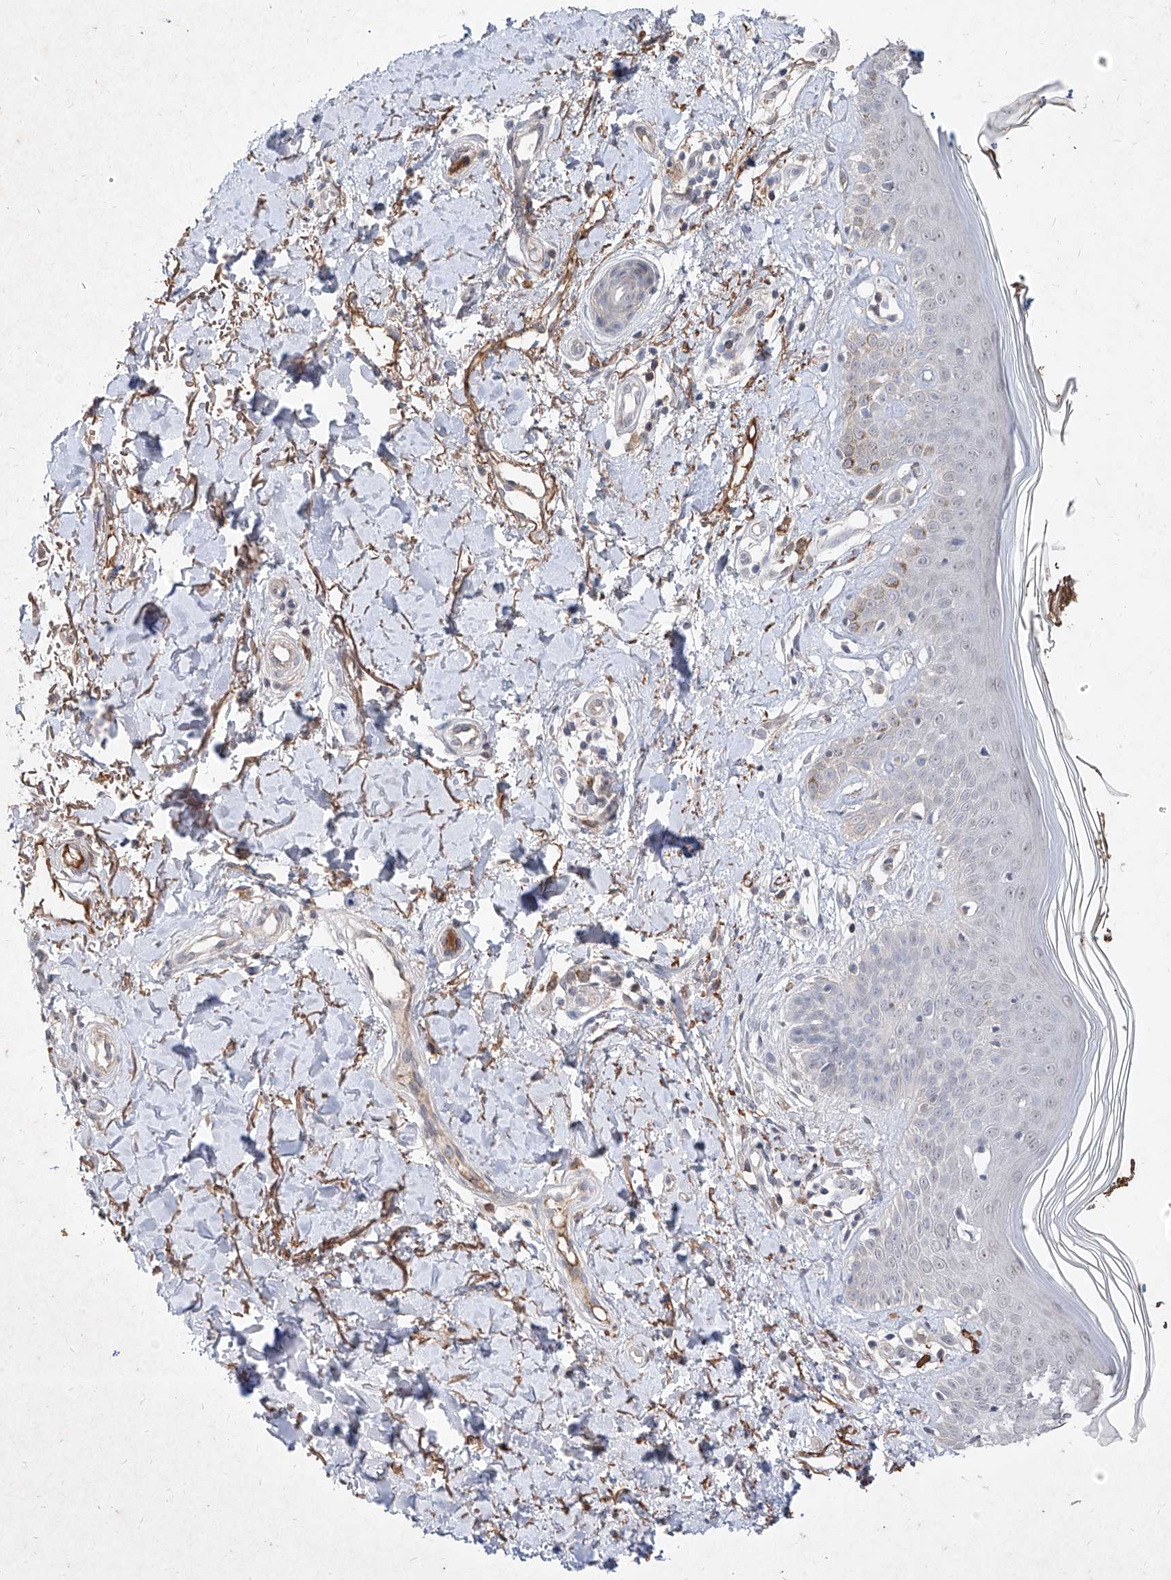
{"staining": {"intensity": "moderate", "quantity": ">75%", "location": "cytoplasmic/membranous"}, "tissue": "skin", "cell_type": "Fibroblasts", "image_type": "normal", "snomed": [{"axis": "morphology", "description": "Normal tissue, NOS"}, {"axis": "topography", "description": "Skin"}], "caption": "Protein analysis of benign skin exhibits moderate cytoplasmic/membranous staining in approximately >75% of fibroblasts. The staining was performed using DAB, with brown indicating positive protein expression. Nuclei are stained blue with hematoxylin.", "gene": "C4A", "patient": {"sex": "female", "age": 64}}